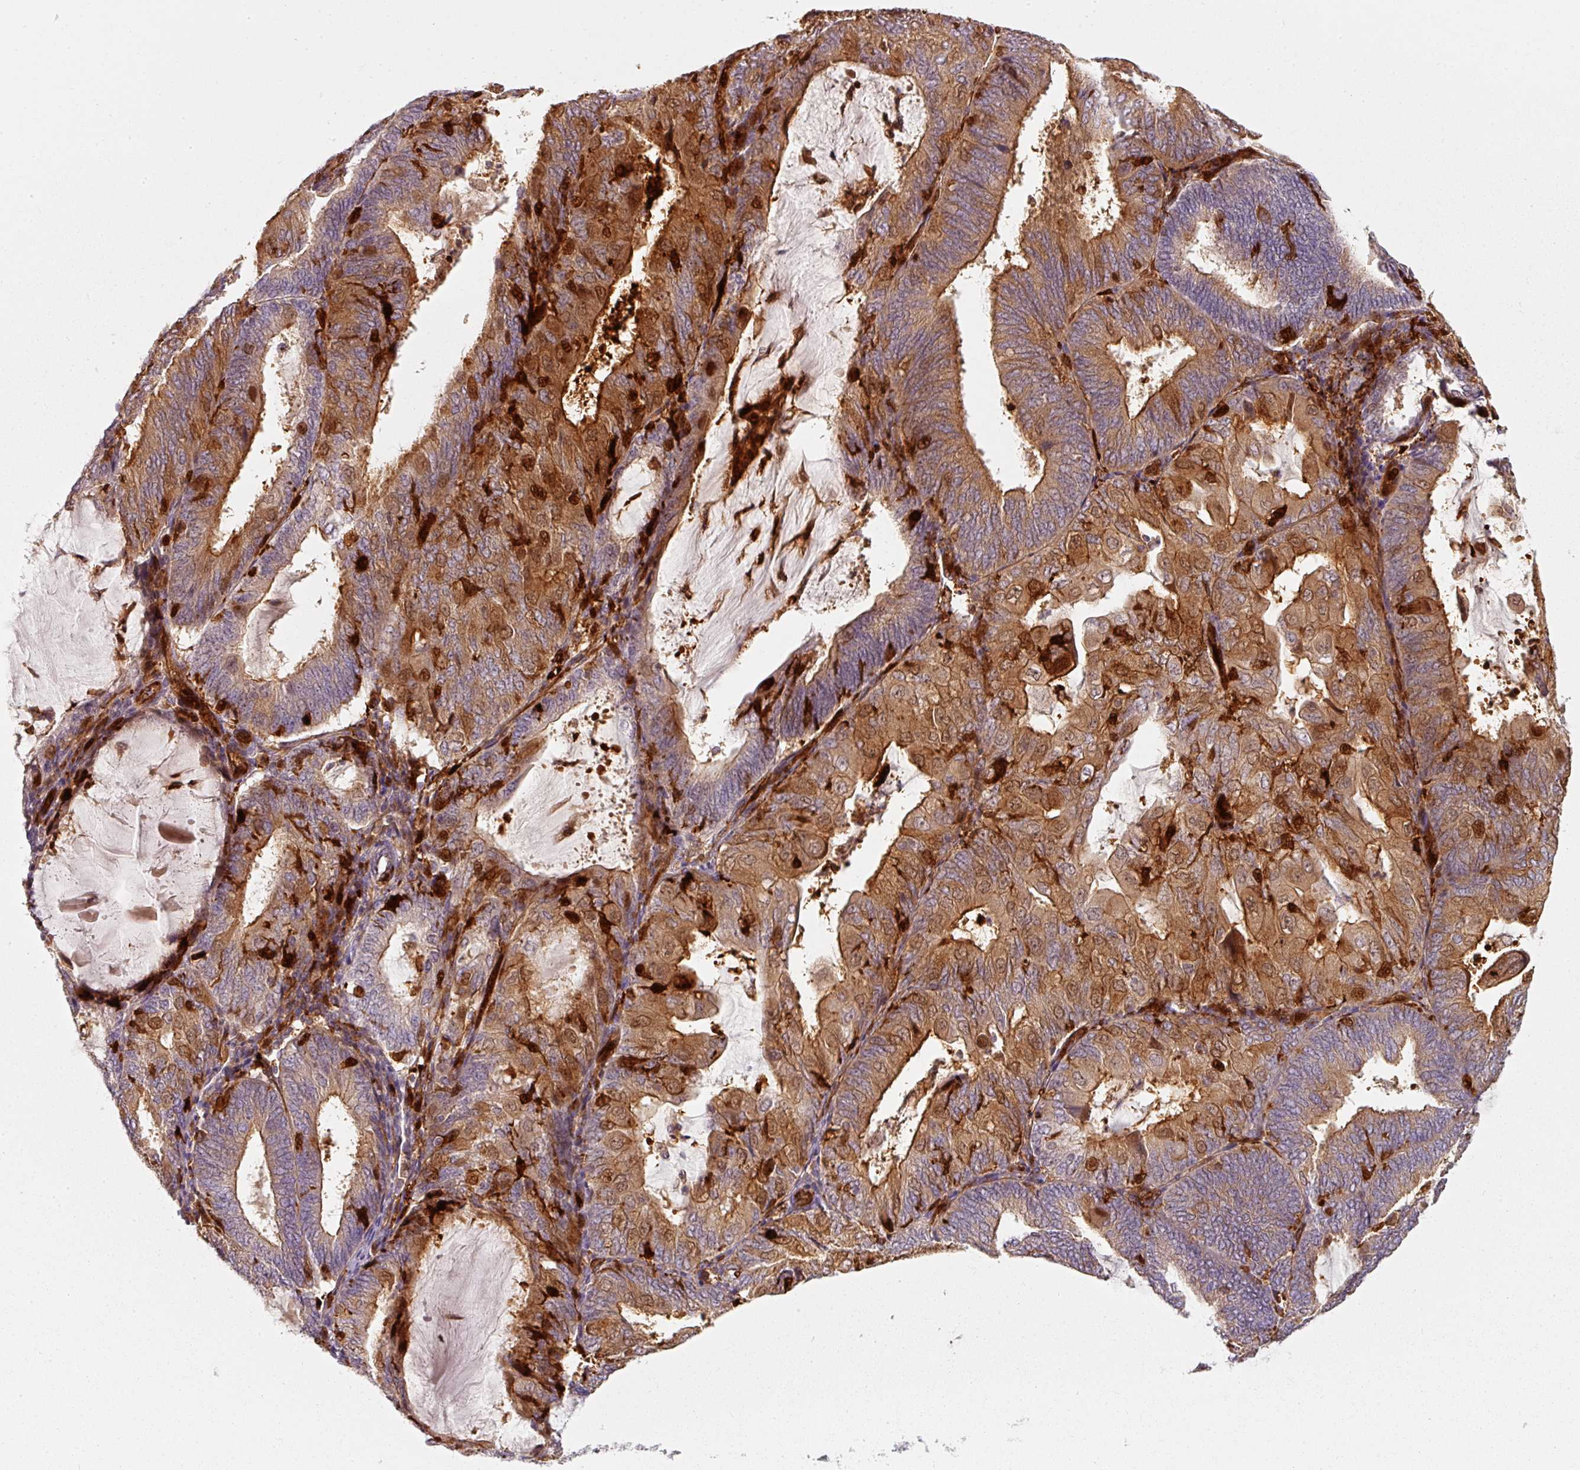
{"staining": {"intensity": "moderate", "quantity": ">75%", "location": "cytoplasmic/membranous,nuclear"}, "tissue": "endometrial cancer", "cell_type": "Tumor cells", "image_type": "cancer", "snomed": [{"axis": "morphology", "description": "Adenocarcinoma, NOS"}, {"axis": "topography", "description": "Endometrium"}], "caption": "Tumor cells demonstrate medium levels of moderate cytoplasmic/membranous and nuclear expression in about >75% of cells in endometrial adenocarcinoma.", "gene": "IQGAP2", "patient": {"sex": "female", "age": 81}}